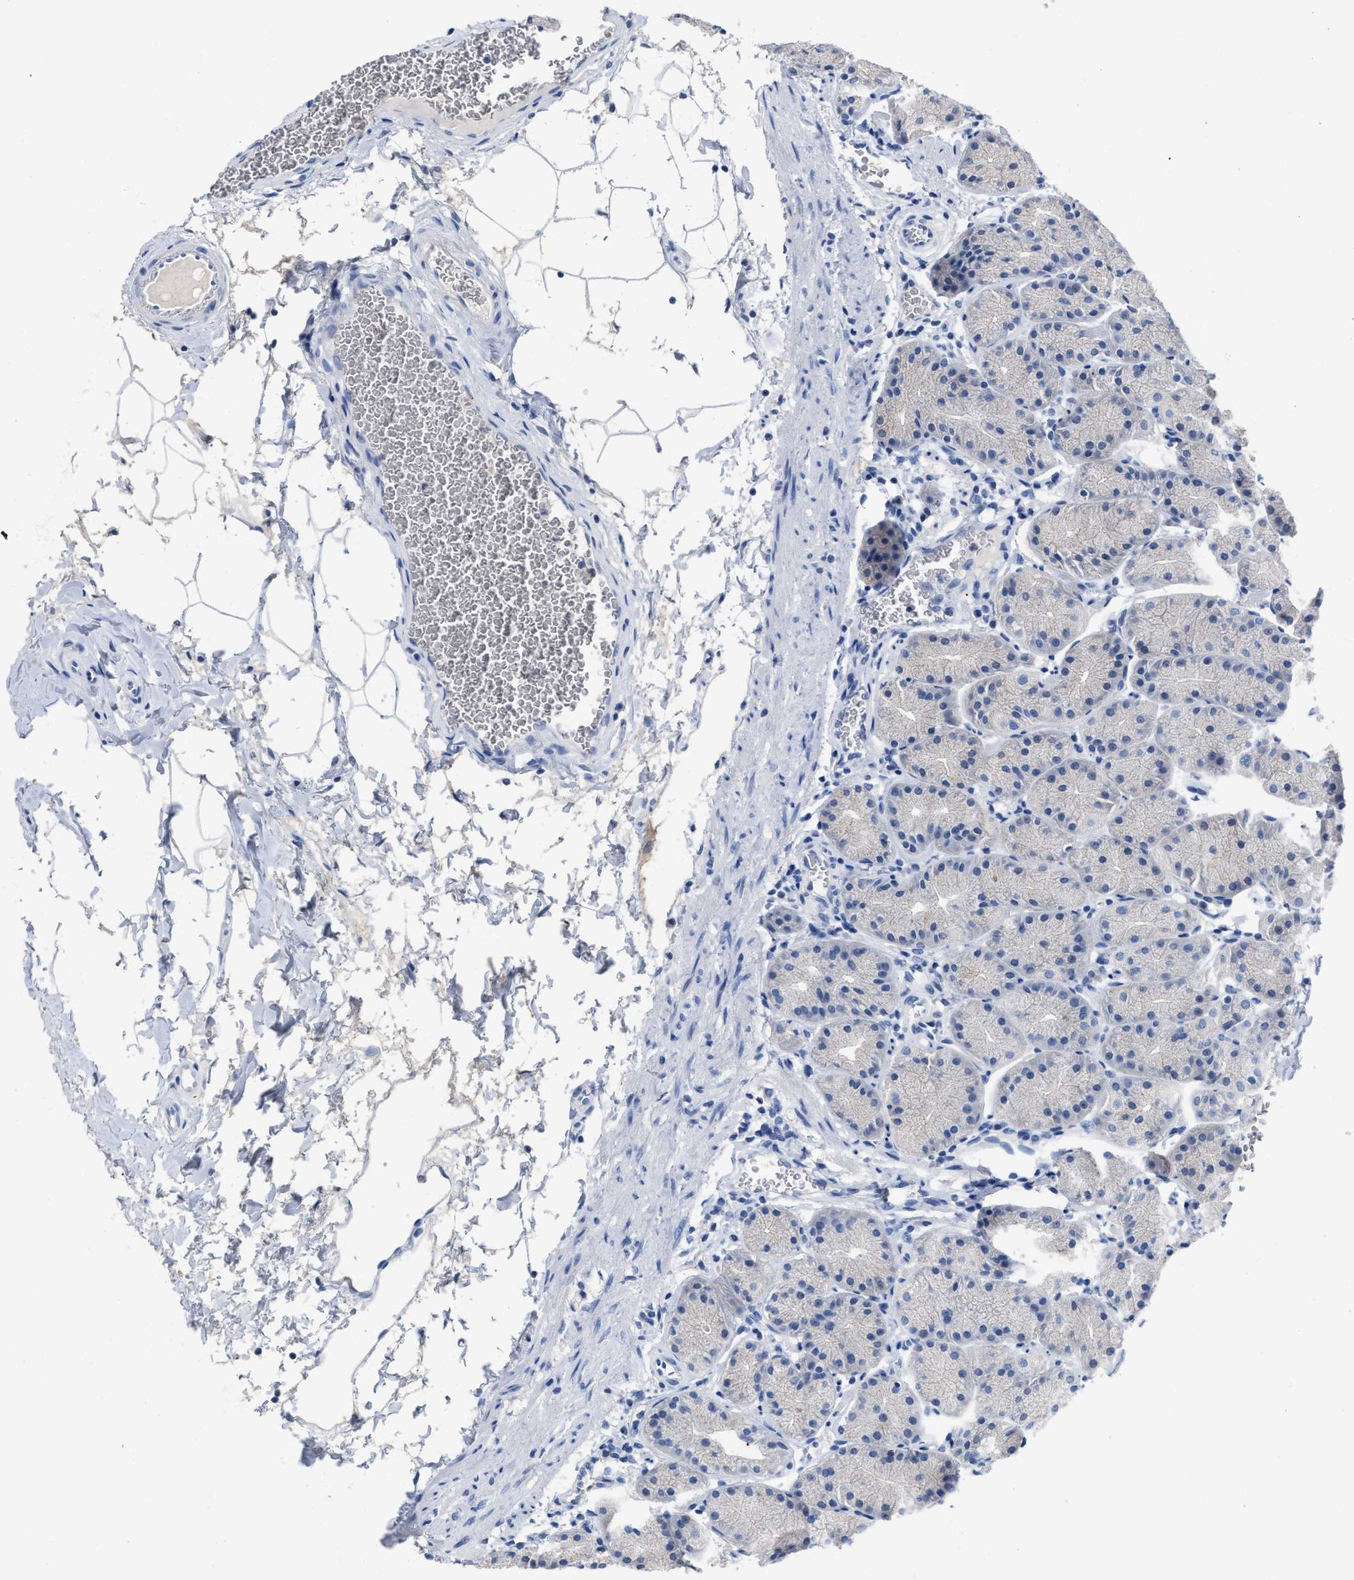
{"staining": {"intensity": "negative", "quantity": "none", "location": "none"}, "tissue": "stomach", "cell_type": "Glandular cells", "image_type": "normal", "snomed": [{"axis": "morphology", "description": "Normal tissue, NOS"}, {"axis": "topography", "description": "Stomach"}], "caption": "Photomicrograph shows no protein expression in glandular cells of unremarkable stomach.", "gene": "CEACAM5", "patient": {"sex": "male", "age": 42}}